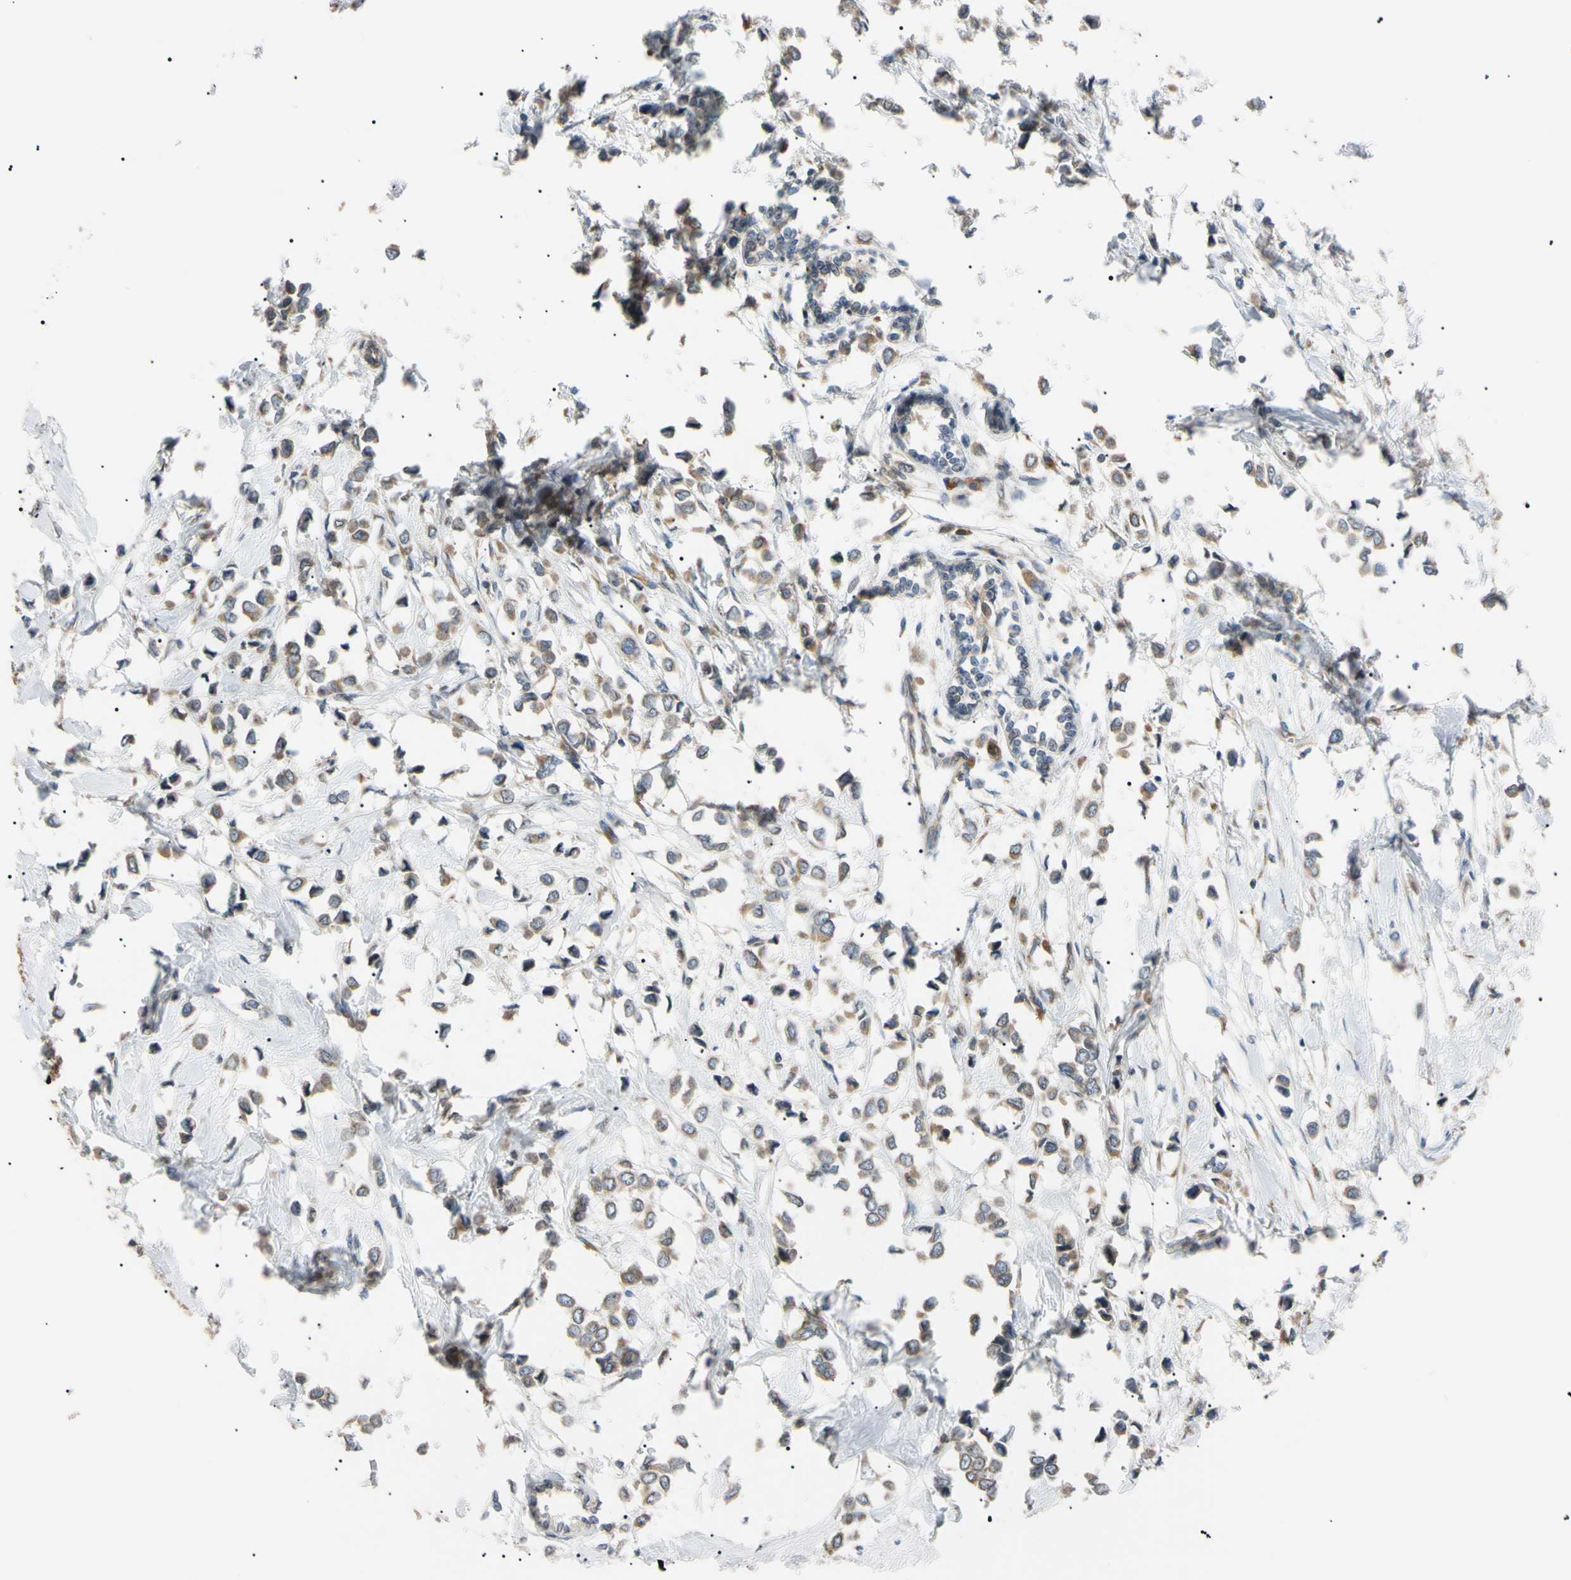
{"staining": {"intensity": "weak", "quantity": ">75%", "location": "cytoplasmic/membranous"}, "tissue": "breast cancer", "cell_type": "Tumor cells", "image_type": "cancer", "snomed": [{"axis": "morphology", "description": "Lobular carcinoma"}, {"axis": "topography", "description": "Breast"}], "caption": "Protein expression analysis of lobular carcinoma (breast) displays weak cytoplasmic/membranous positivity in about >75% of tumor cells.", "gene": "VAPA", "patient": {"sex": "female", "age": 51}}